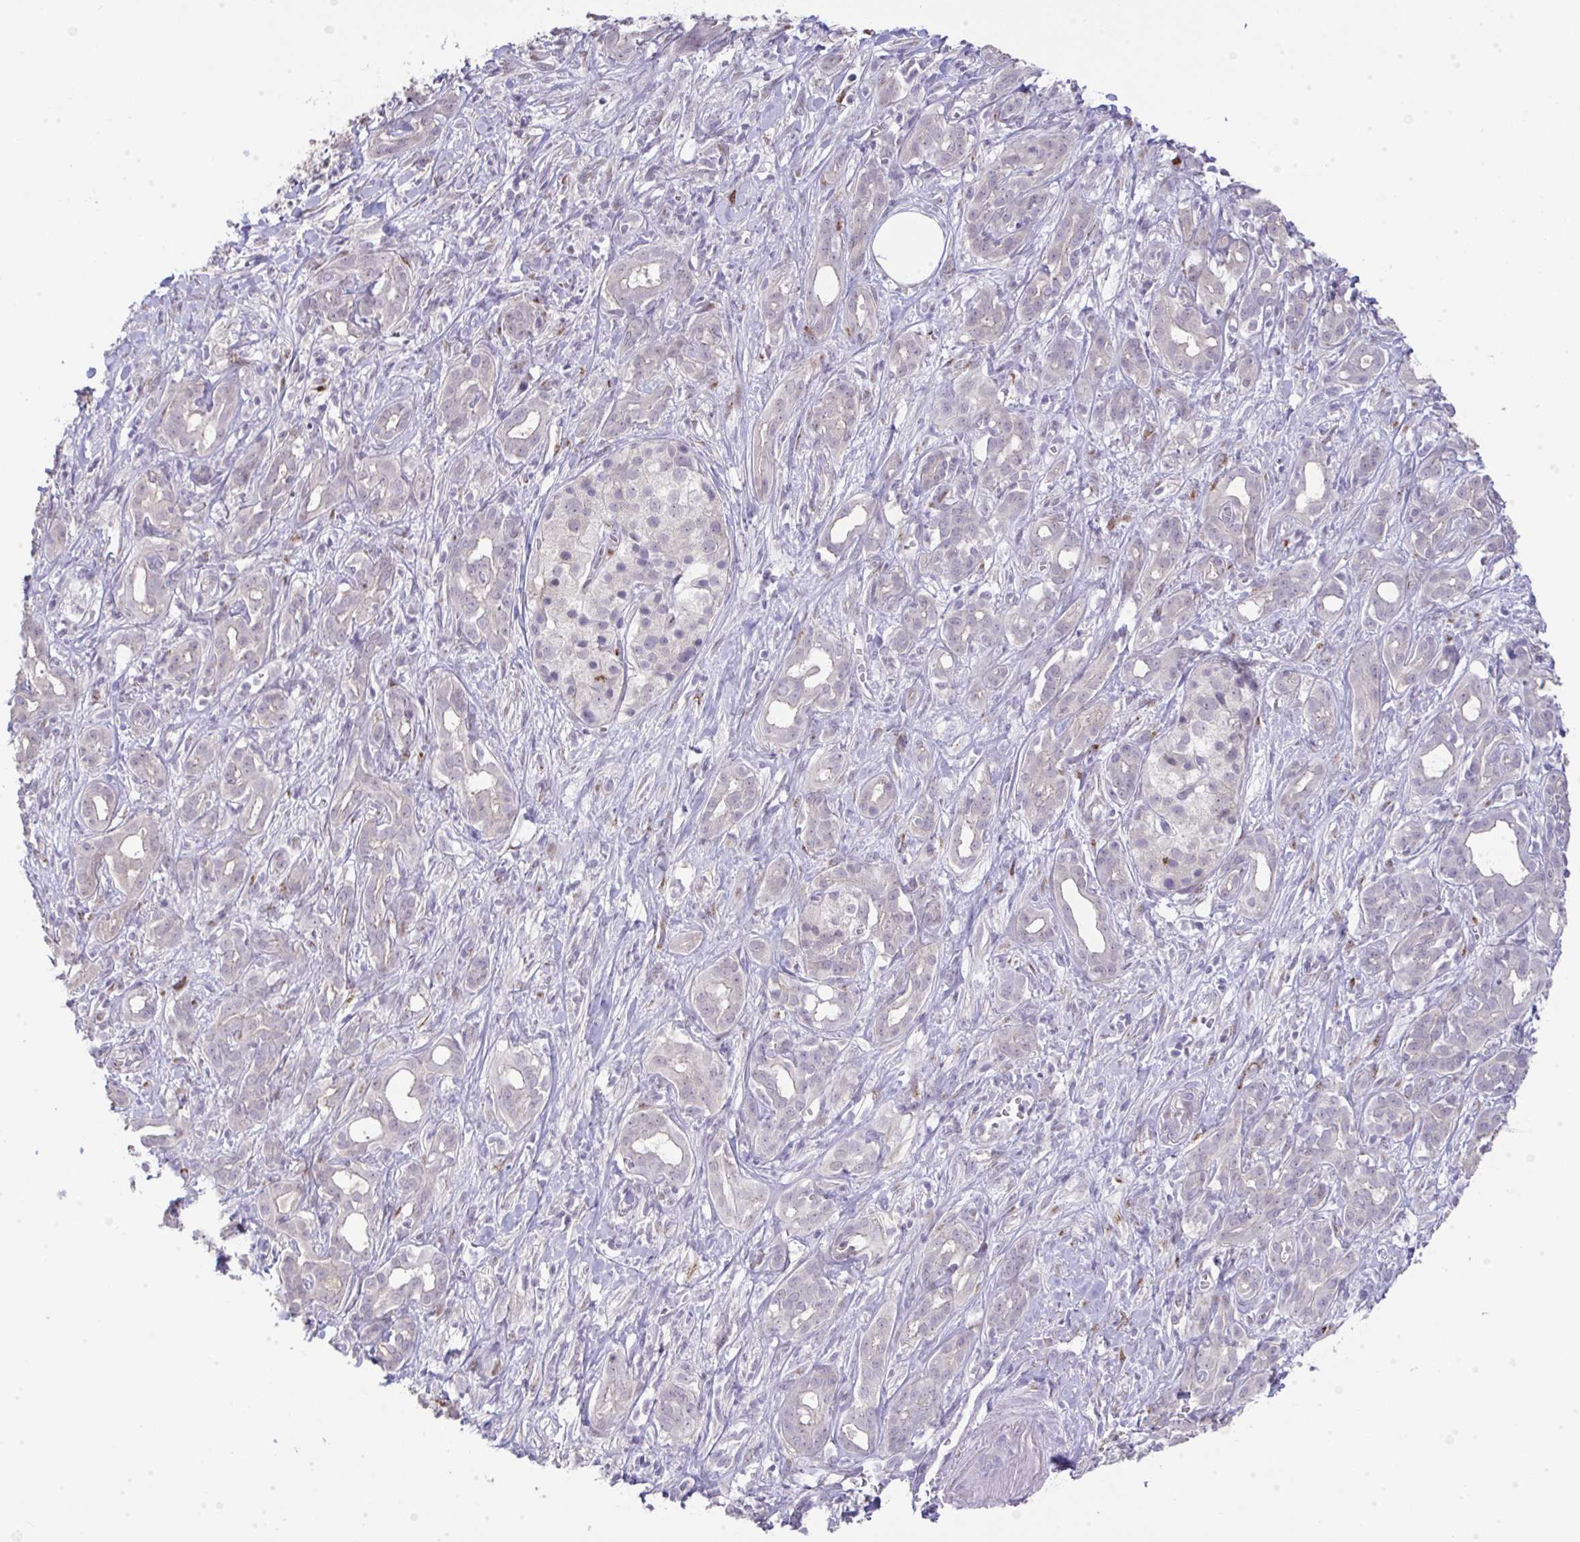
{"staining": {"intensity": "negative", "quantity": "none", "location": "none"}, "tissue": "pancreatic cancer", "cell_type": "Tumor cells", "image_type": "cancer", "snomed": [{"axis": "morphology", "description": "Adenocarcinoma, NOS"}, {"axis": "topography", "description": "Pancreas"}], "caption": "The immunohistochemistry photomicrograph has no significant staining in tumor cells of pancreatic adenocarcinoma tissue. (IHC, brightfield microscopy, high magnification).", "gene": "GALNT16", "patient": {"sex": "male", "age": 61}}